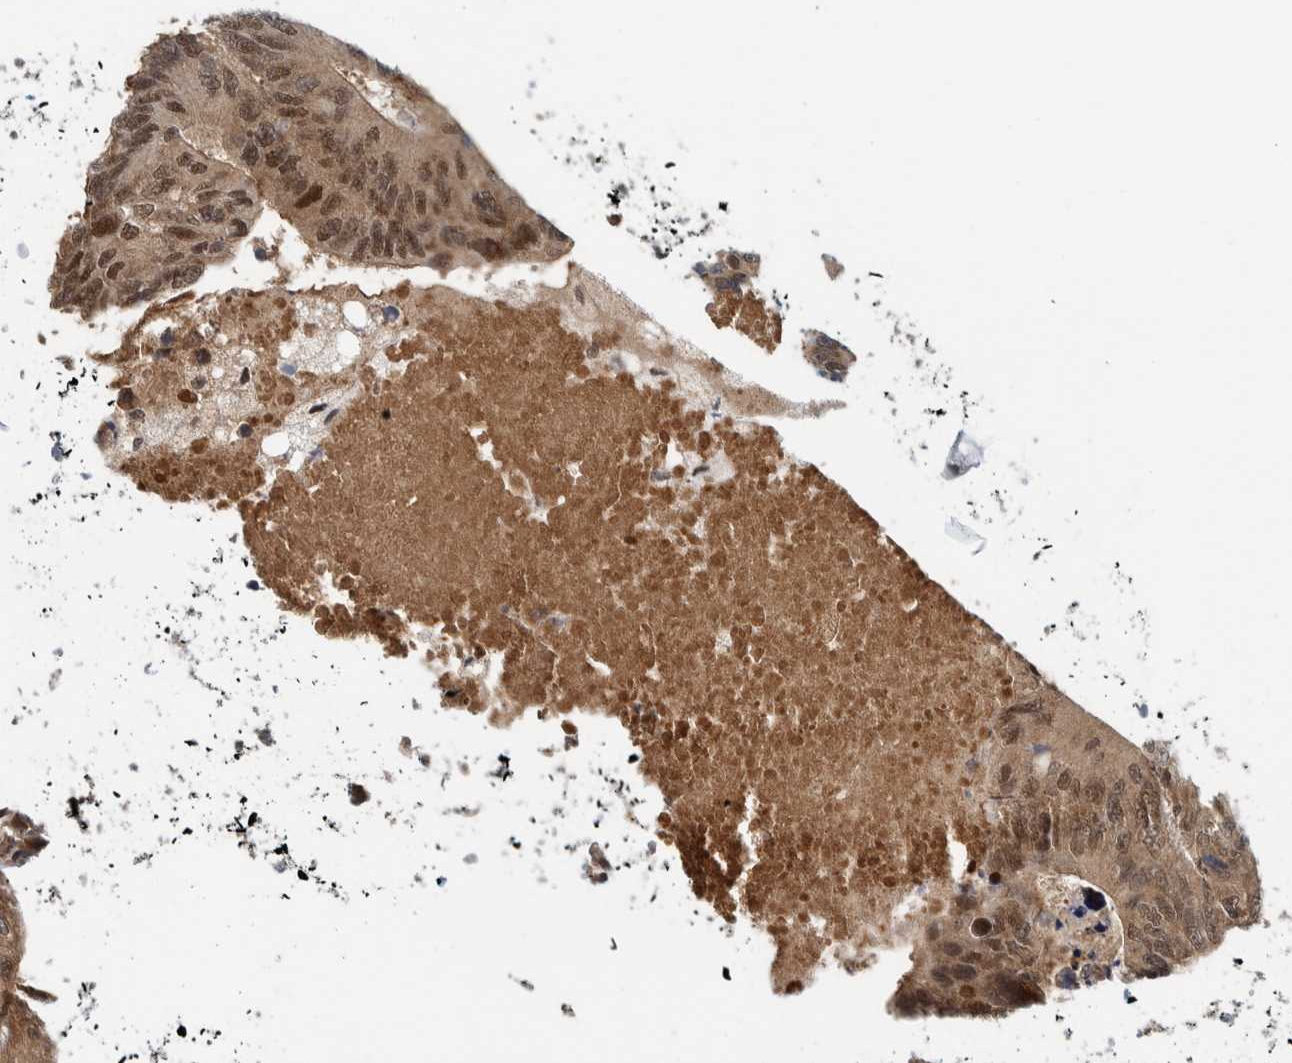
{"staining": {"intensity": "strong", "quantity": ">75%", "location": "cytoplasmic/membranous,nuclear"}, "tissue": "colorectal cancer", "cell_type": "Tumor cells", "image_type": "cancer", "snomed": [{"axis": "morphology", "description": "Adenocarcinoma, NOS"}, {"axis": "topography", "description": "Colon"}], "caption": "A brown stain shows strong cytoplasmic/membranous and nuclear positivity of a protein in colorectal adenocarcinoma tumor cells.", "gene": "COPS3", "patient": {"sex": "female", "age": 67}}